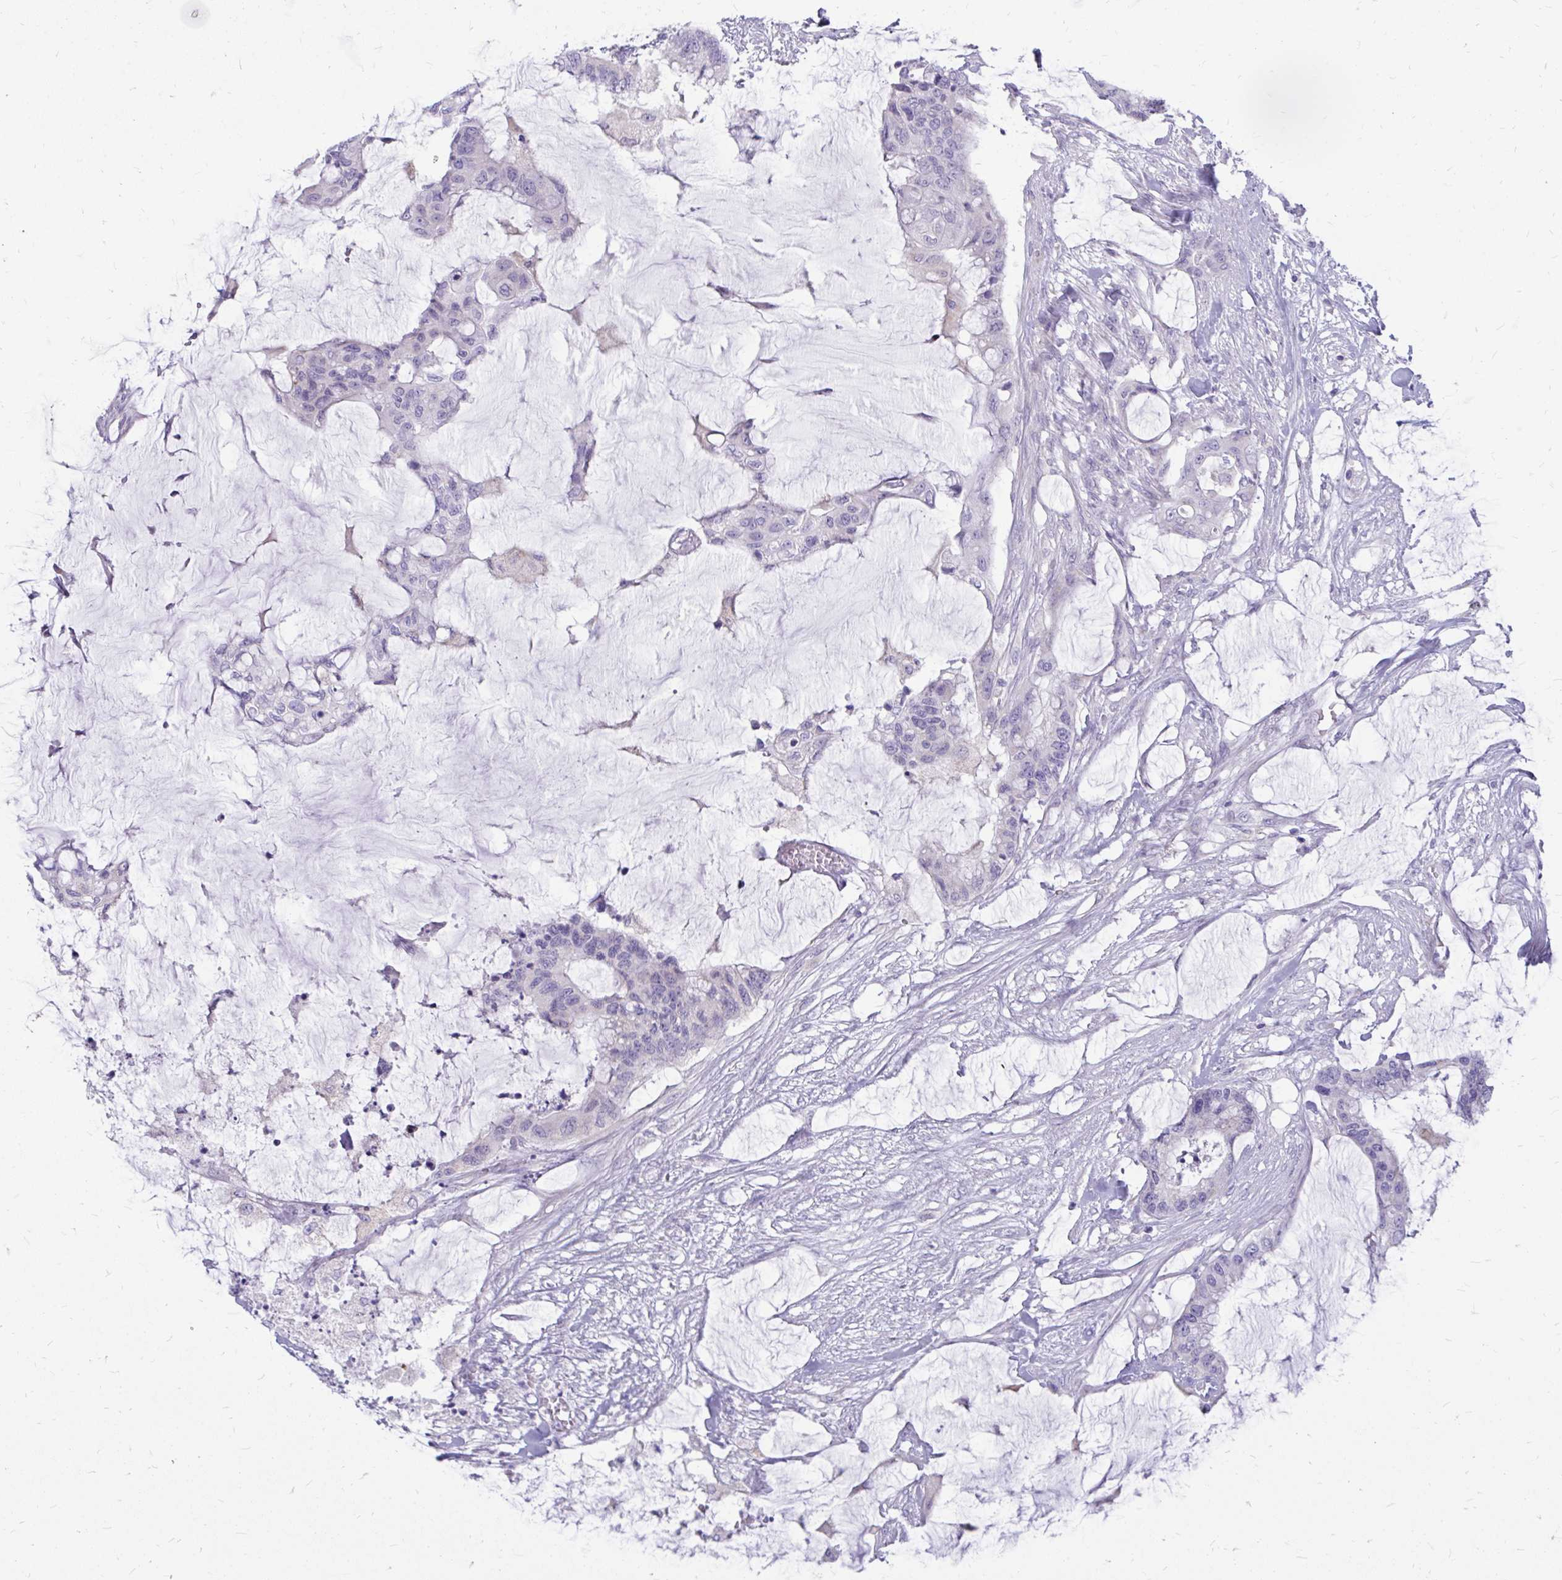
{"staining": {"intensity": "negative", "quantity": "none", "location": "none"}, "tissue": "colorectal cancer", "cell_type": "Tumor cells", "image_type": "cancer", "snomed": [{"axis": "morphology", "description": "Adenocarcinoma, NOS"}, {"axis": "topography", "description": "Rectum"}], "caption": "Immunohistochemical staining of human colorectal adenocarcinoma exhibits no significant staining in tumor cells.", "gene": "IGSF5", "patient": {"sex": "female", "age": 59}}